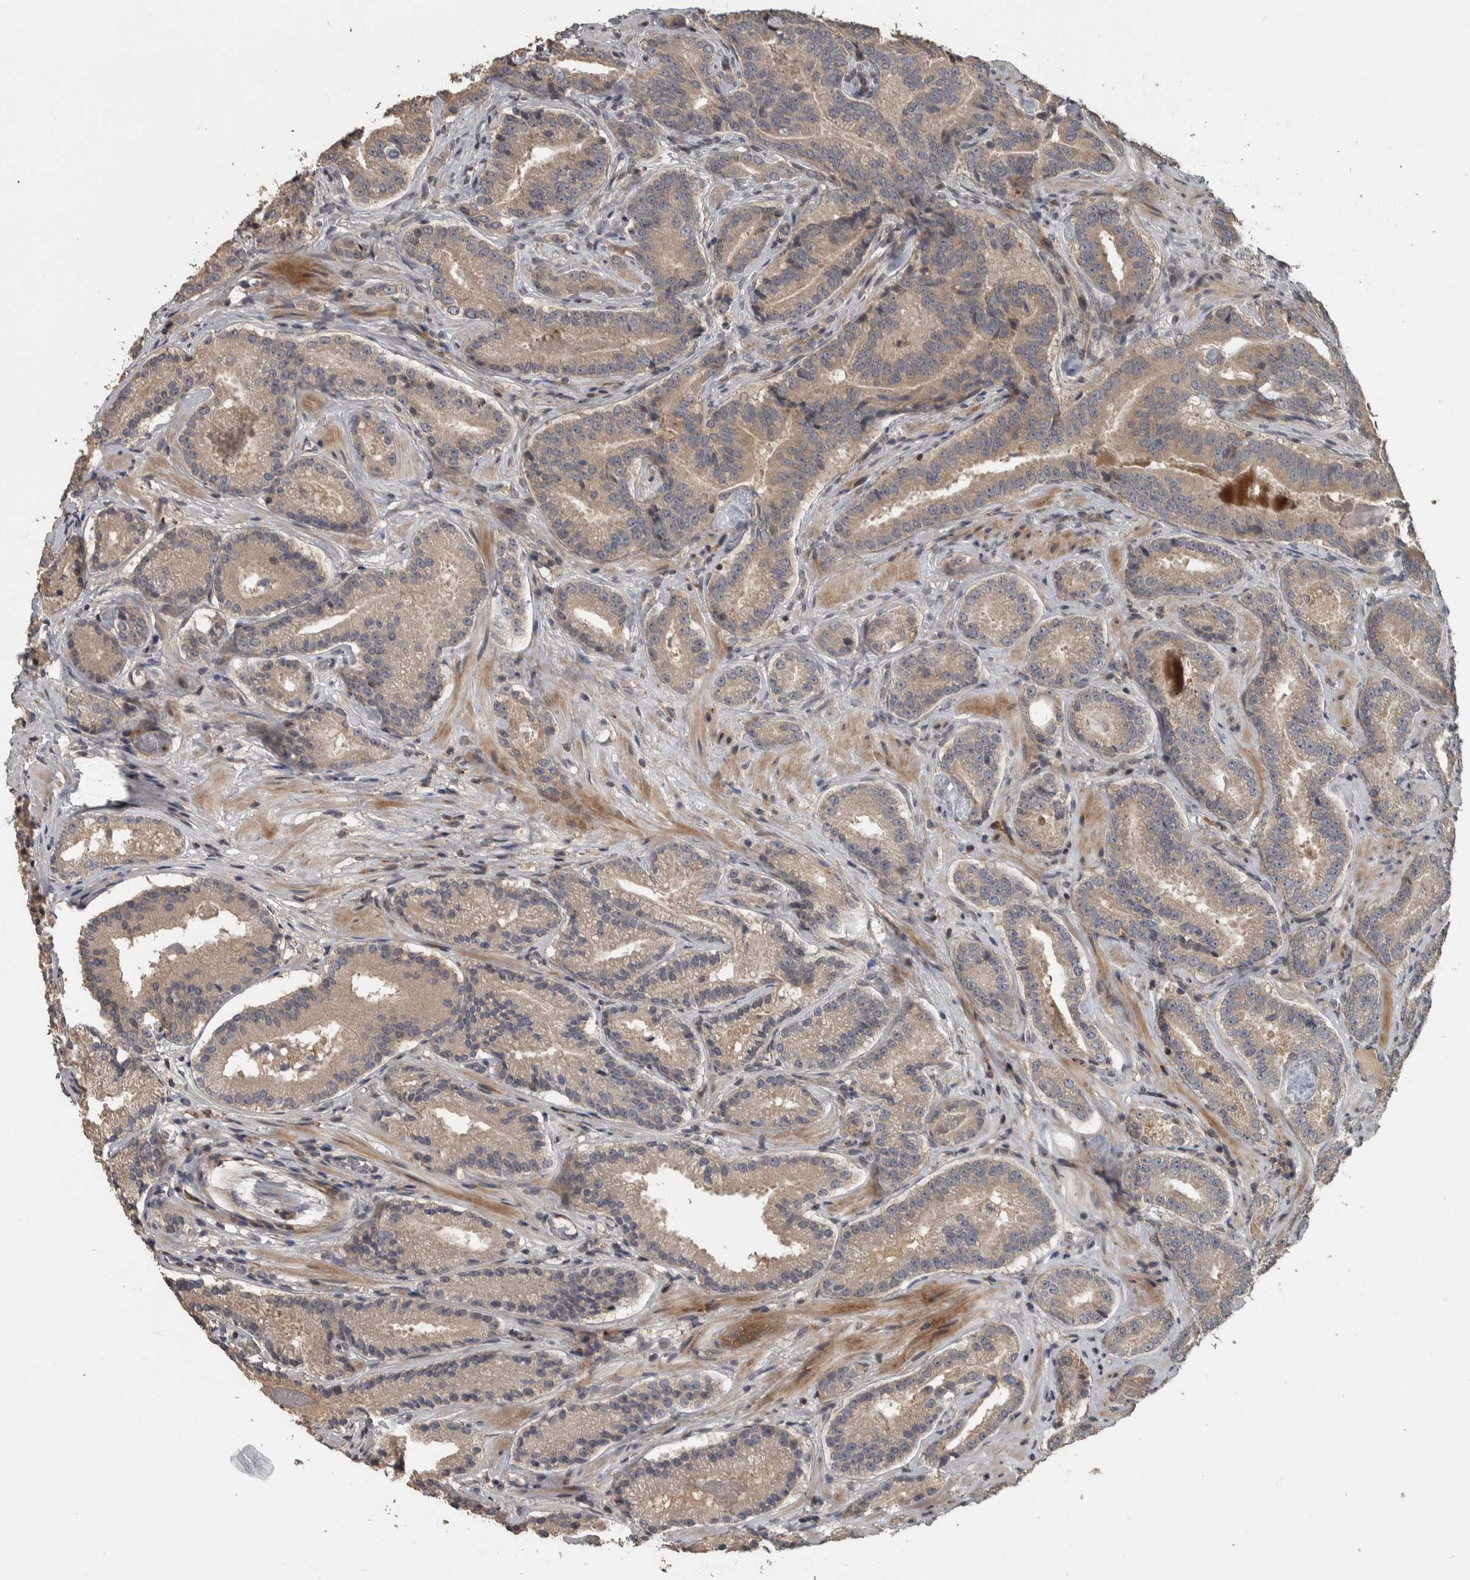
{"staining": {"intensity": "weak", "quantity": ">75%", "location": "cytoplasmic/membranous"}, "tissue": "prostate cancer", "cell_type": "Tumor cells", "image_type": "cancer", "snomed": [{"axis": "morphology", "description": "Adenocarcinoma, Low grade"}, {"axis": "topography", "description": "Prostate"}], "caption": "Weak cytoplasmic/membranous expression is present in about >75% of tumor cells in prostate cancer (adenocarcinoma (low-grade)).", "gene": "ERAL1", "patient": {"sex": "male", "age": 51}}